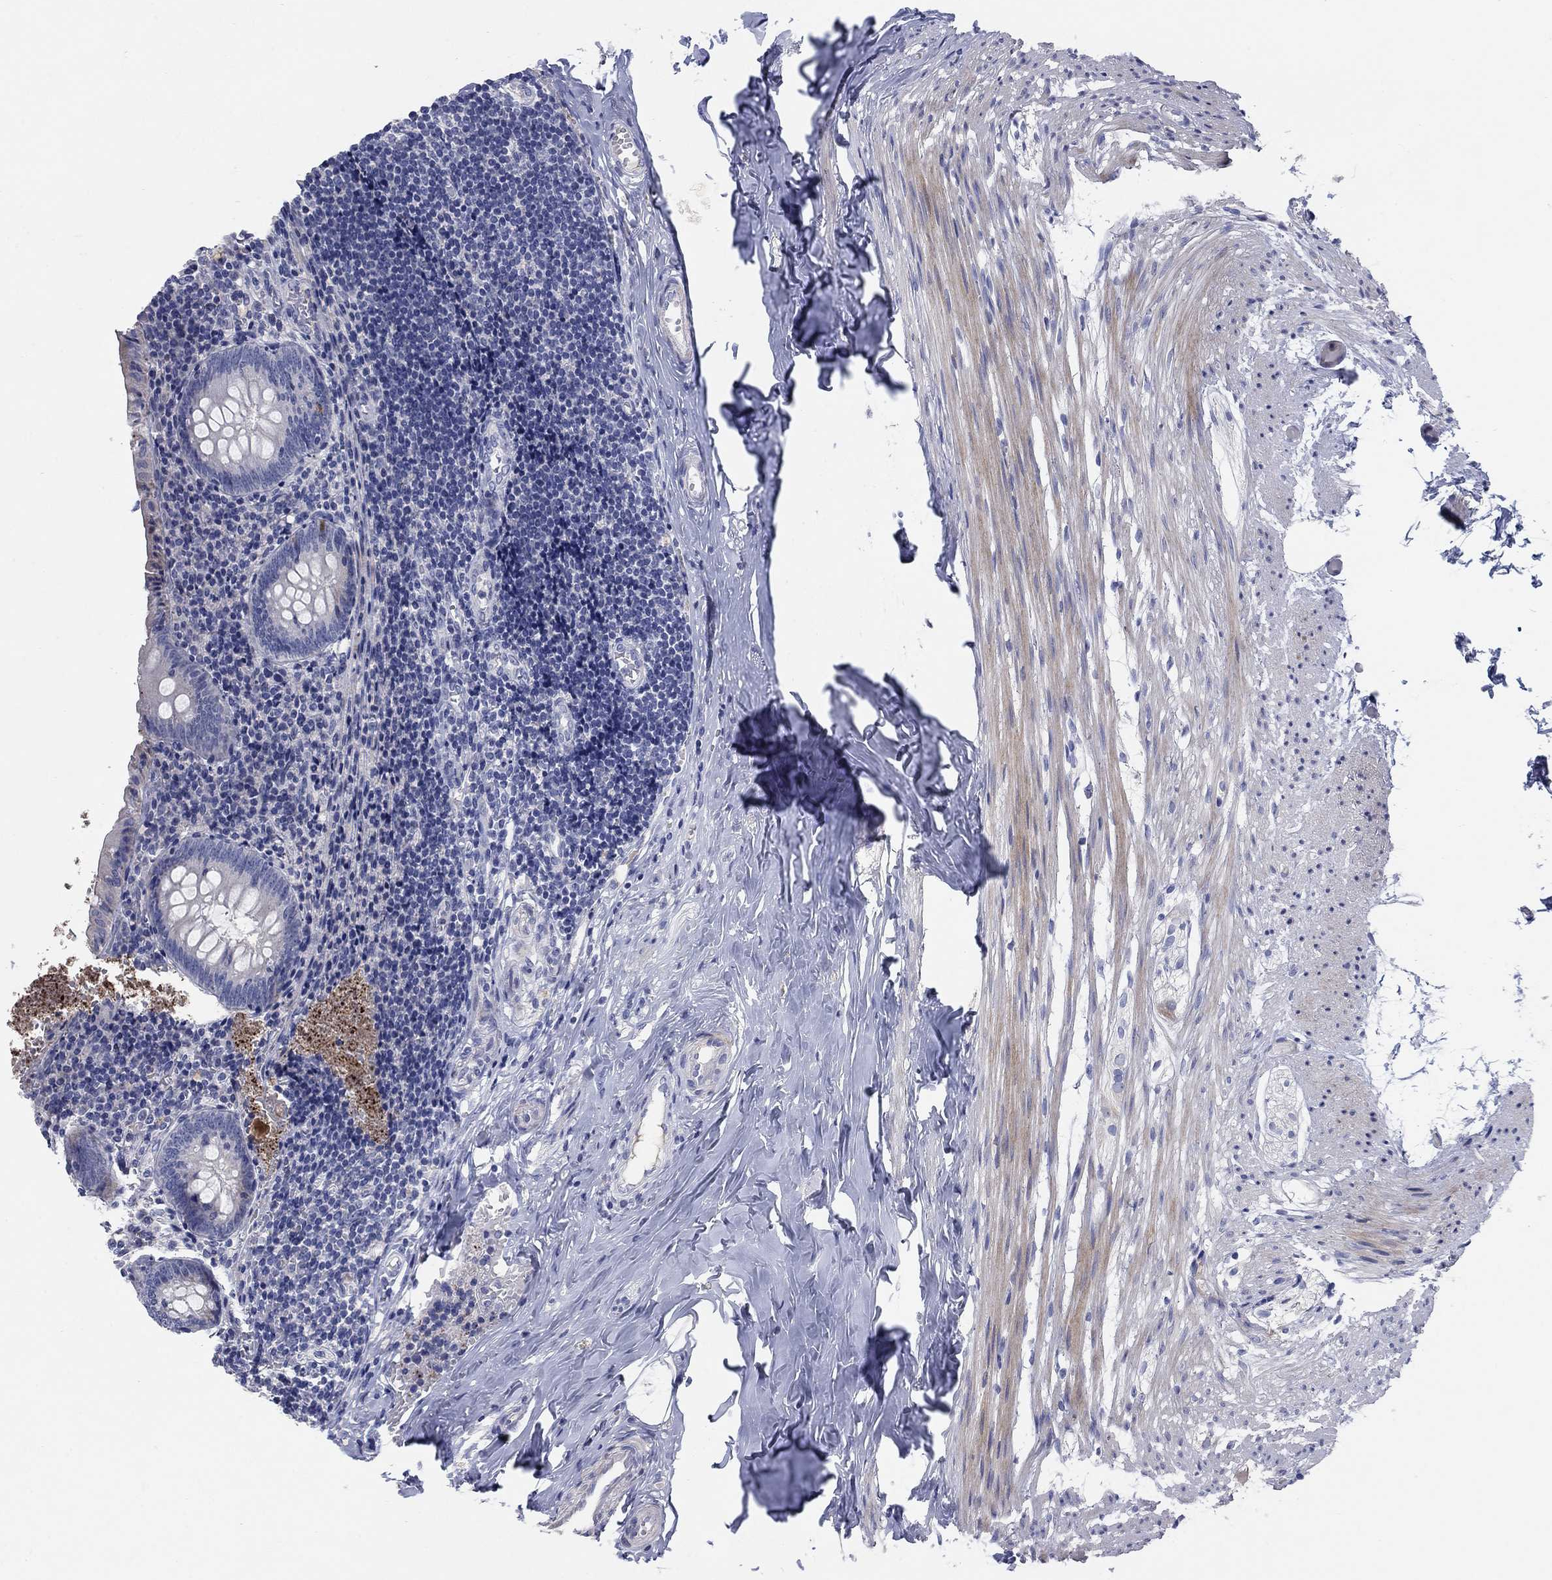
{"staining": {"intensity": "negative", "quantity": "none", "location": "none"}, "tissue": "appendix", "cell_type": "Glandular cells", "image_type": "normal", "snomed": [{"axis": "morphology", "description": "Normal tissue, NOS"}, {"axis": "topography", "description": "Appendix"}], "caption": "IHC of benign human appendix reveals no positivity in glandular cells.", "gene": "TMEM249", "patient": {"sex": "female", "age": 23}}